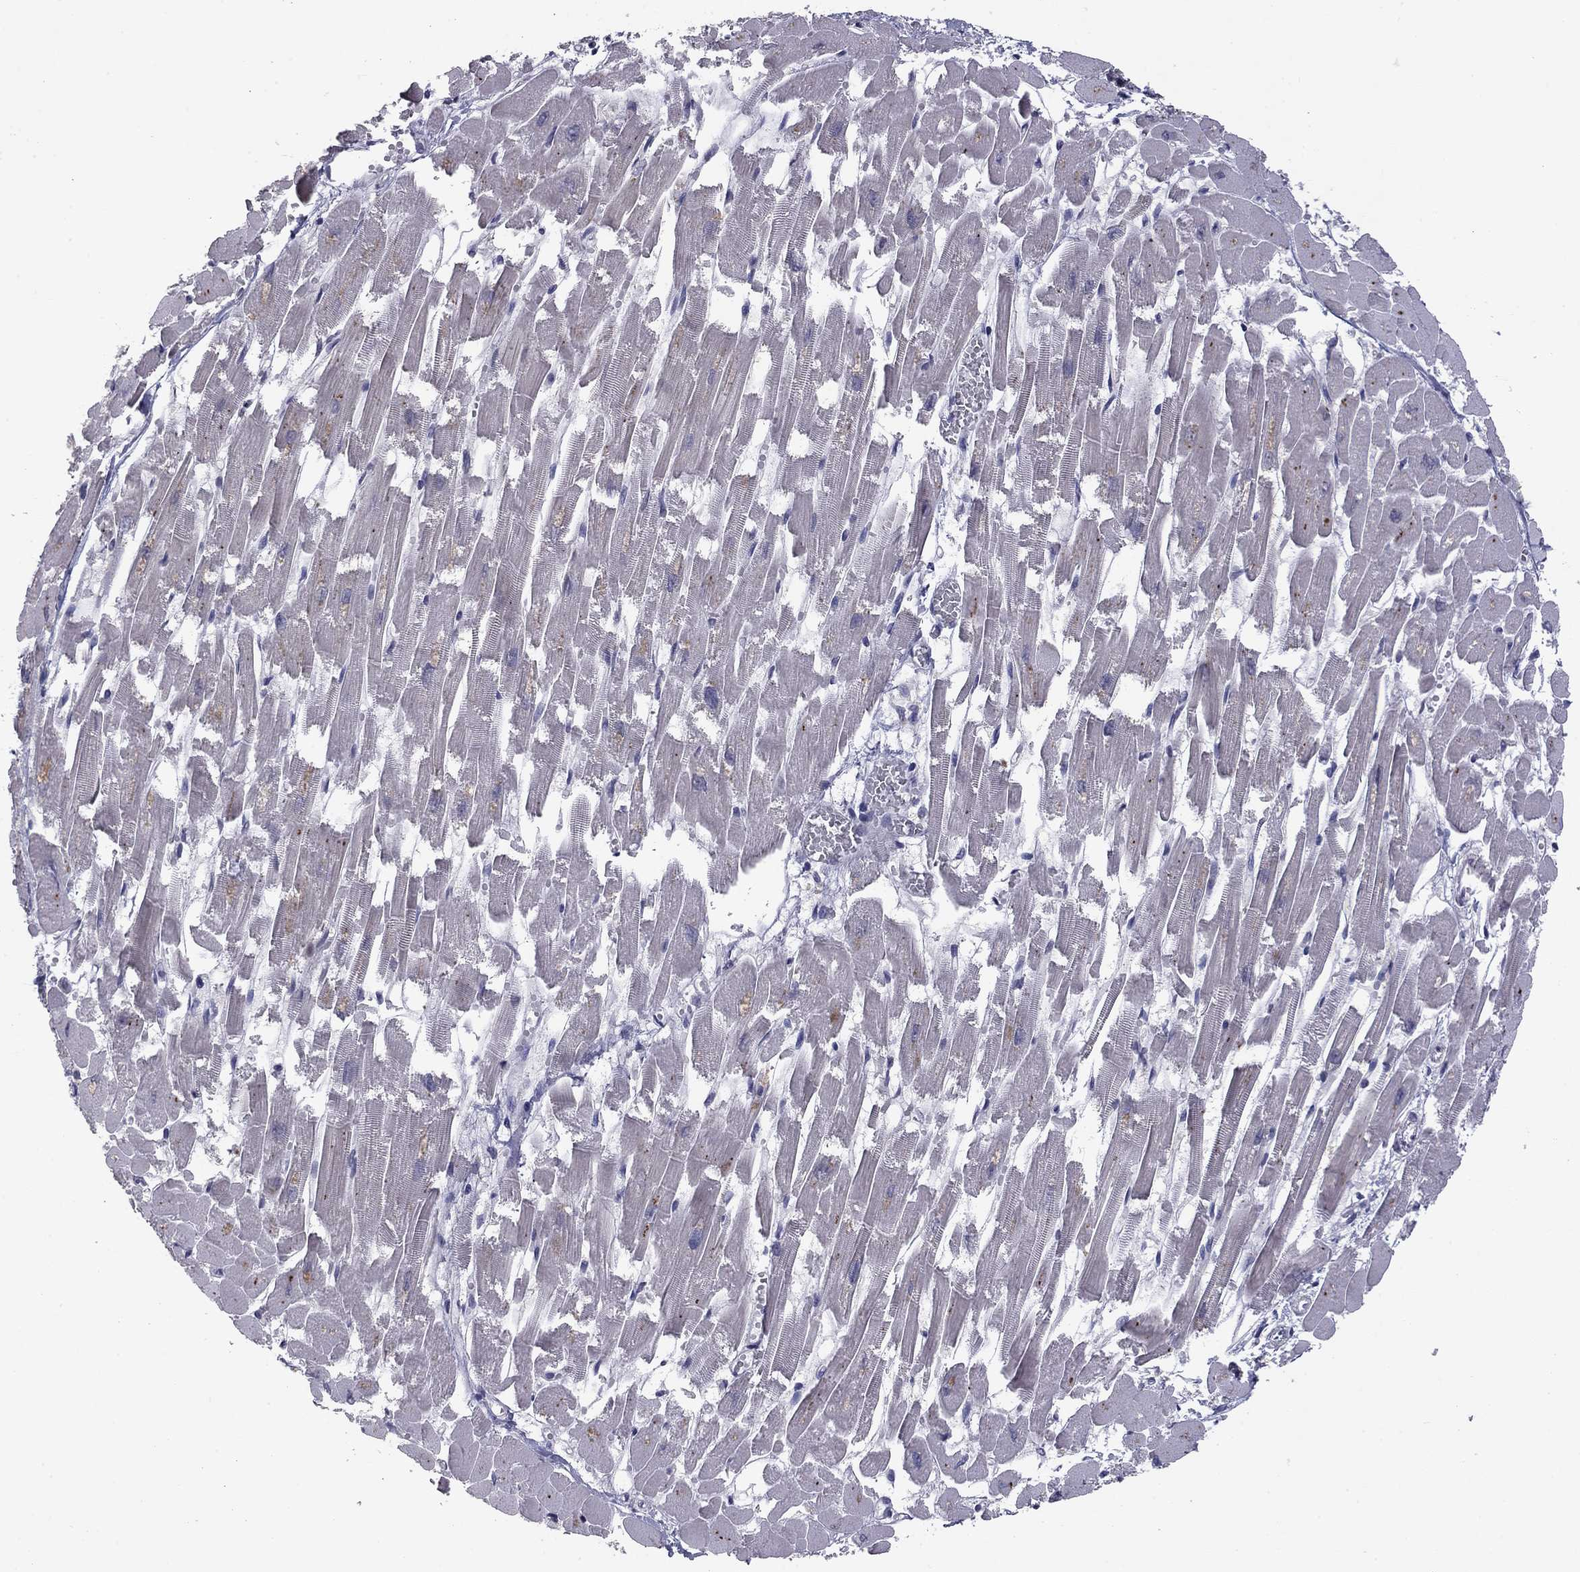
{"staining": {"intensity": "negative", "quantity": "none", "location": "none"}, "tissue": "heart muscle", "cell_type": "Cardiomyocytes", "image_type": "normal", "snomed": [{"axis": "morphology", "description": "Normal tissue, NOS"}, {"axis": "topography", "description": "Heart"}], "caption": "IHC of unremarkable heart muscle exhibits no positivity in cardiomyocytes.", "gene": "PRRT2", "patient": {"sex": "female", "age": 52}}